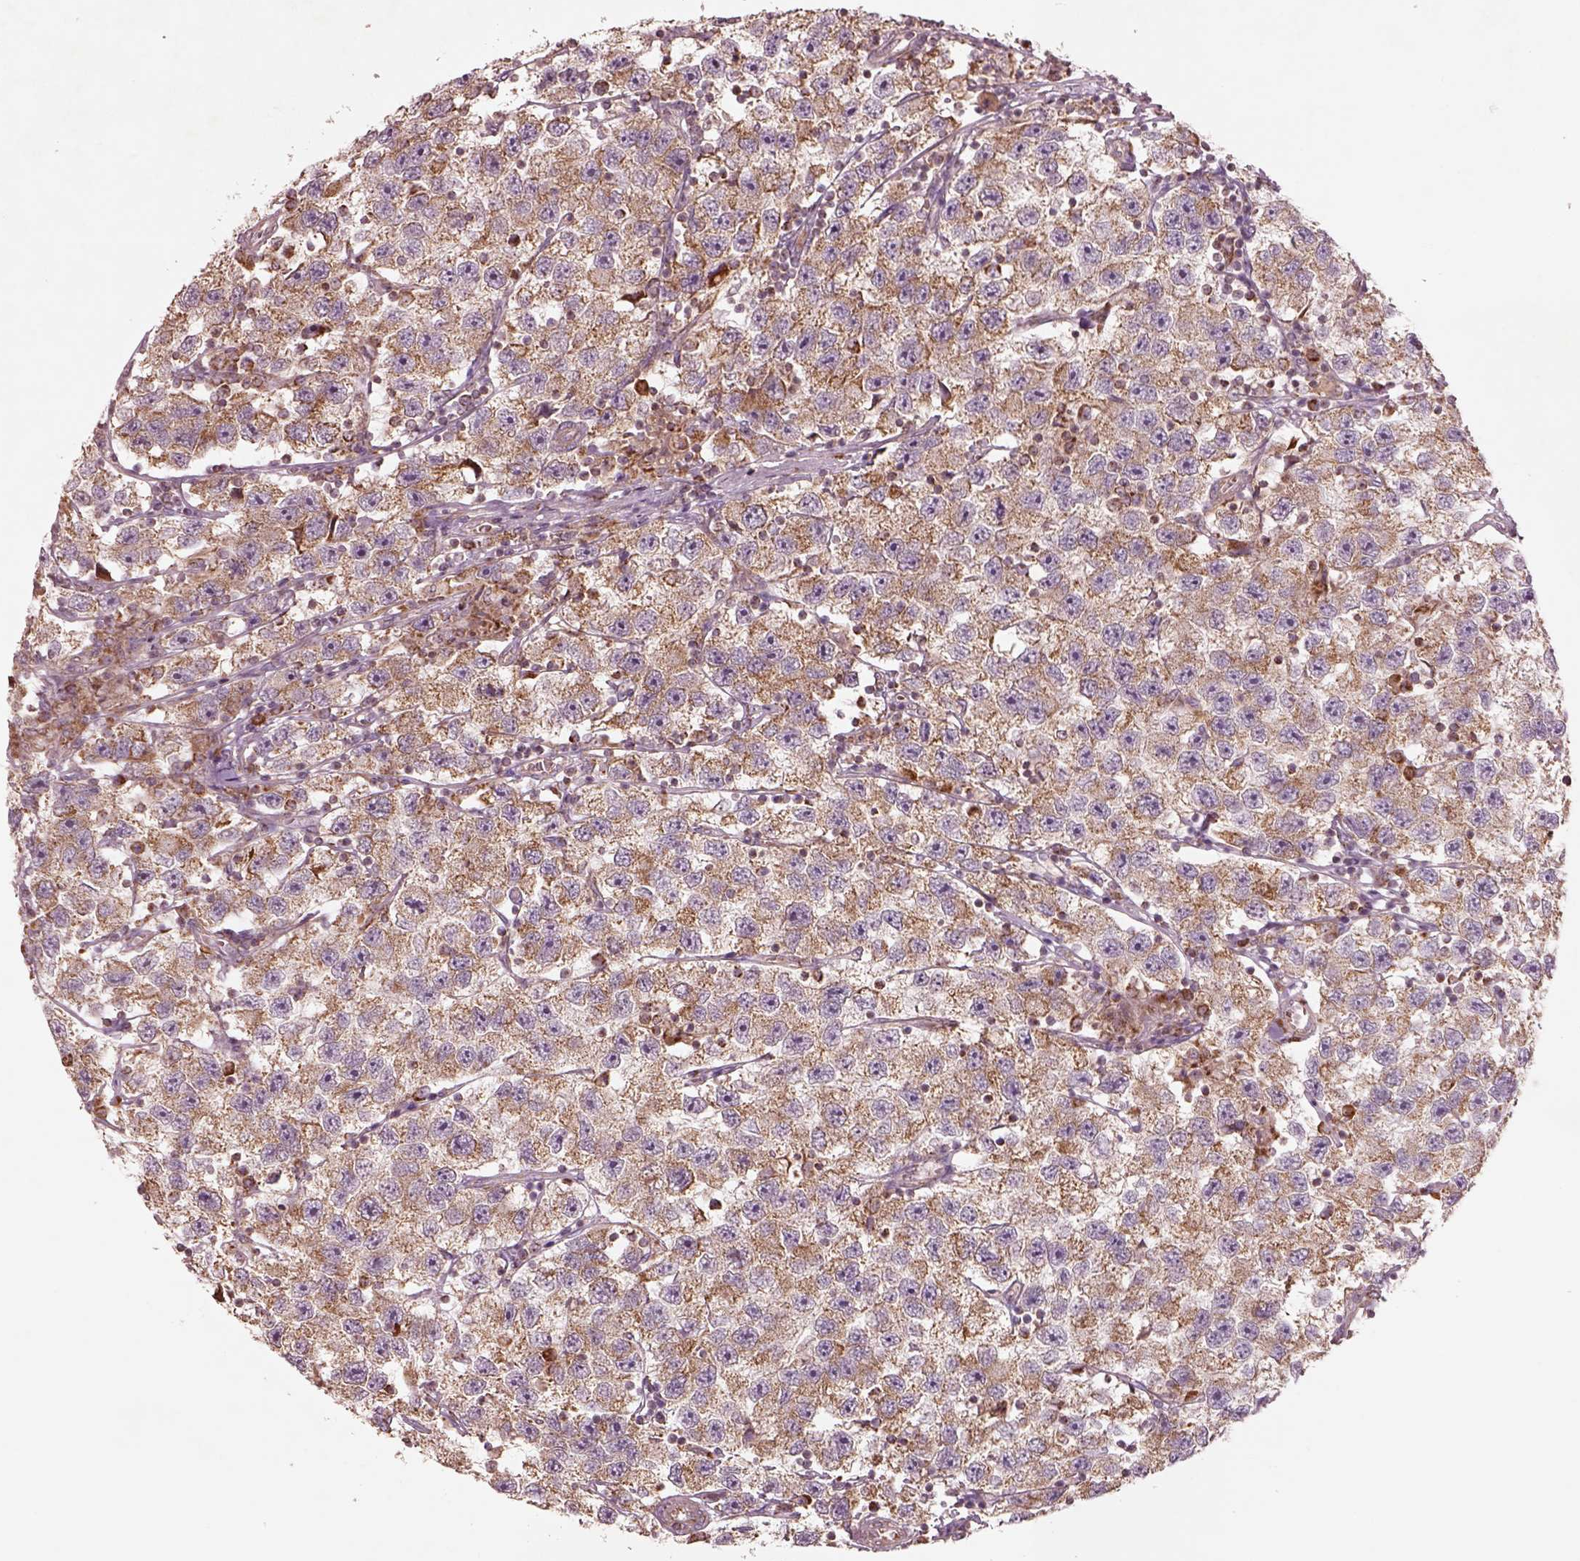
{"staining": {"intensity": "weak", "quantity": ">75%", "location": "cytoplasmic/membranous"}, "tissue": "testis cancer", "cell_type": "Tumor cells", "image_type": "cancer", "snomed": [{"axis": "morphology", "description": "Seminoma, NOS"}, {"axis": "topography", "description": "Testis"}], "caption": "Seminoma (testis) was stained to show a protein in brown. There is low levels of weak cytoplasmic/membranous positivity in approximately >75% of tumor cells.", "gene": "SLC25A5", "patient": {"sex": "male", "age": 26}}